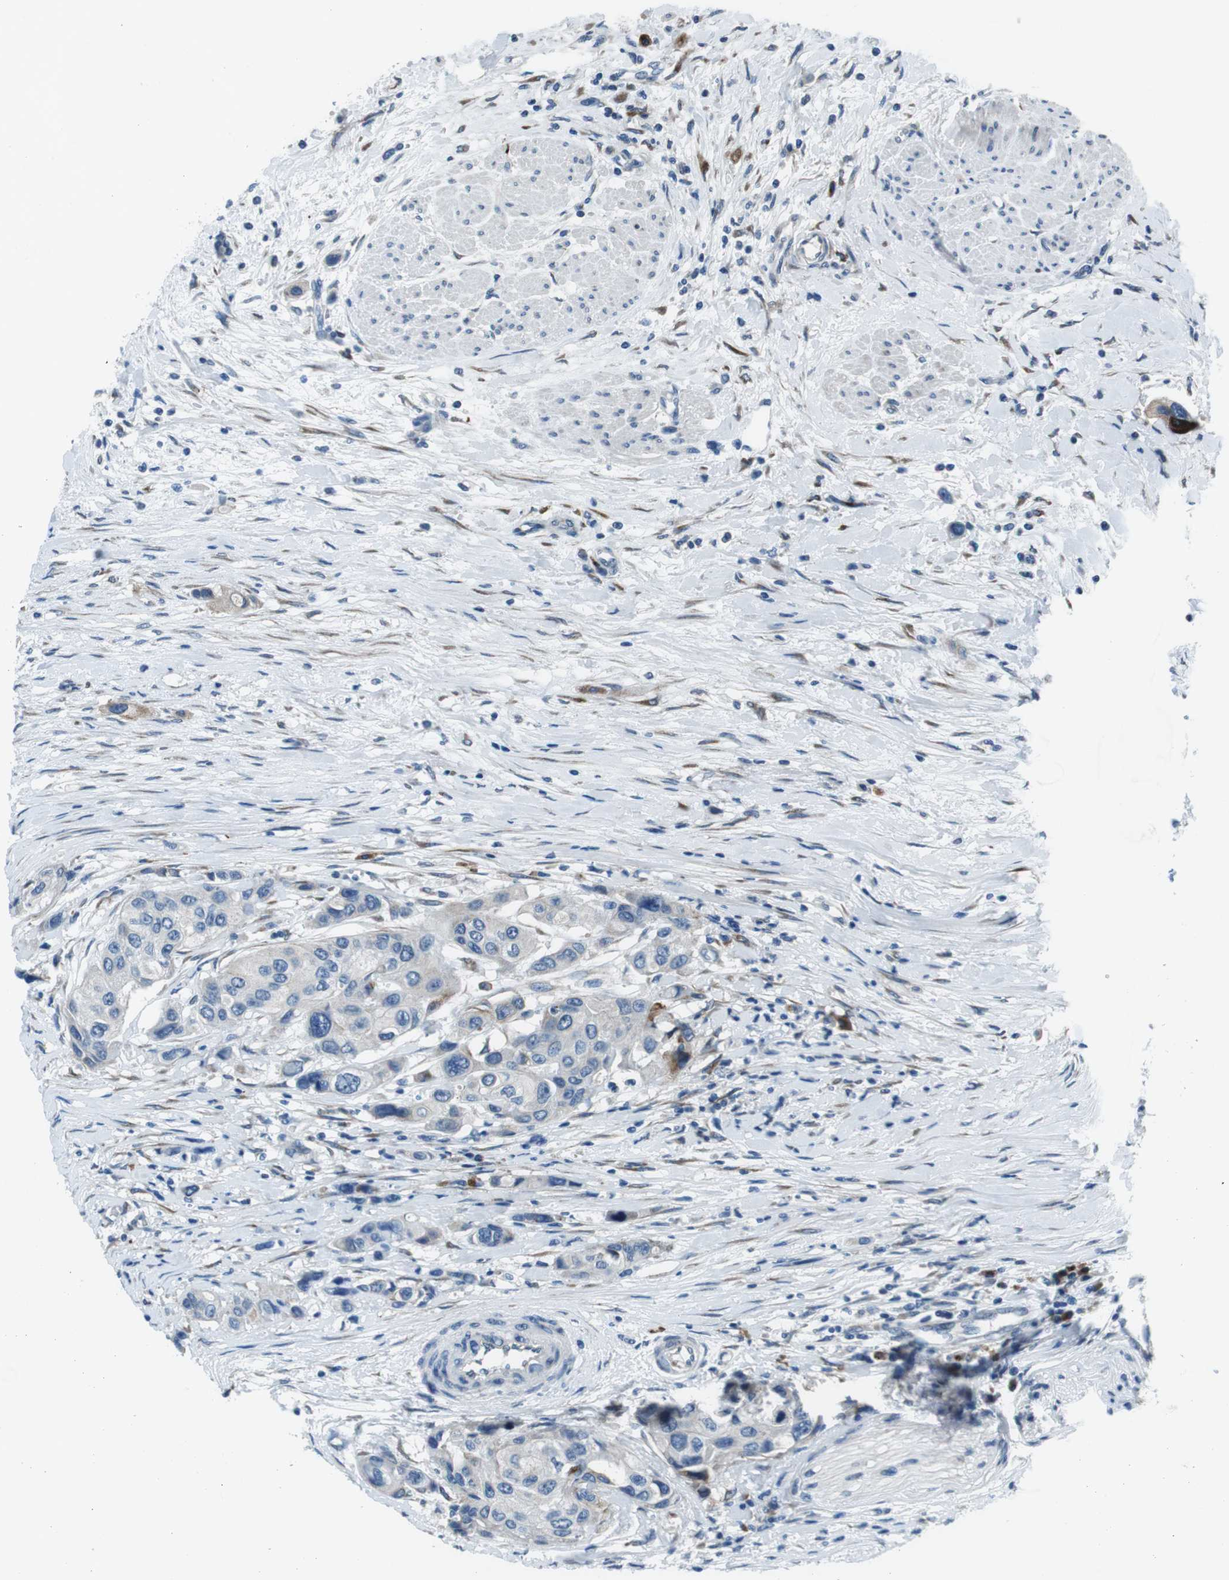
{"staining": {"intensity": "negative", "quantity": "none", "location": "none"}, "tissue": "urothelial cancer", "cell_type": "Tumor cells", "image_type": "cancer", "snomed": [{"axis": "morphology", "description": "Urothelial carcinoma, High grade"}, {"axis": "topography", "description": "Urinary bladder"}], "caption": "Protein analysis of urothelial cancer displays no significant expression in tumor cells.", "gene": "NUCB2", "patient": {"sex": "female", "age": 56}}